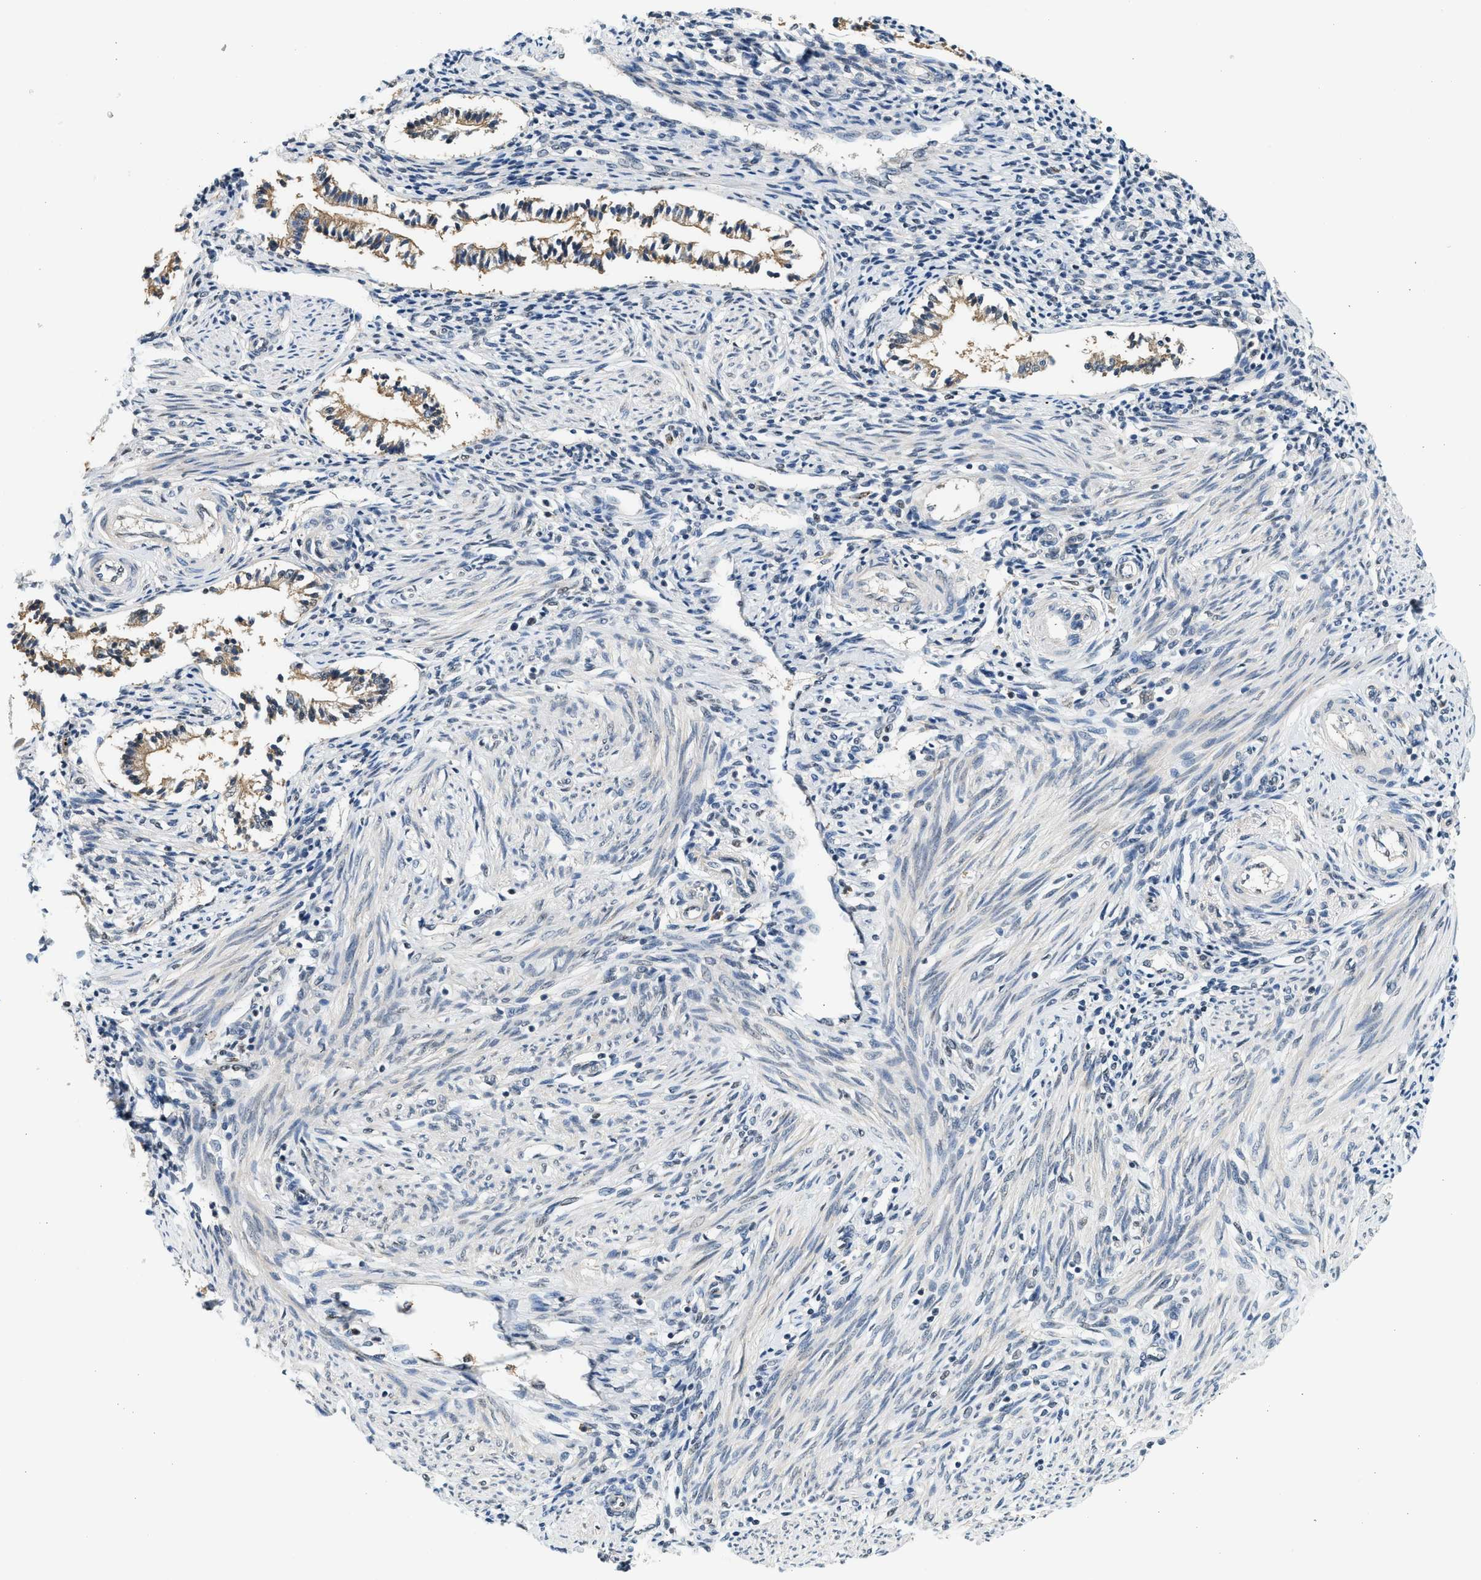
{"staining": {"intensity": "weak", "quantity": "25%-75%", "location": "nuclear"}, "tissue": "endometrium", "cell_type": "Cells in endometrial stroma", "image_type": "normal", "snomed": [{"axis": "morphology", "description": "Normal tissue, NOS"}, {"axis": "topography", "description": "Endometrium"}], "caption": "IHC staining of normal endometrium, which demonstrates low levels of weak nuclear positivity in about 25%-75% of cells in endometrial stroma indicating weak nuclear protein expression. The staining was performed using DAB (3,3'-diaminobenzidine) (brown) for protein detection and nuclei were counterstained in hematoxylin (blue).", "gene": "HIPK1", "patient": {"sex": "female", "age": 42}}